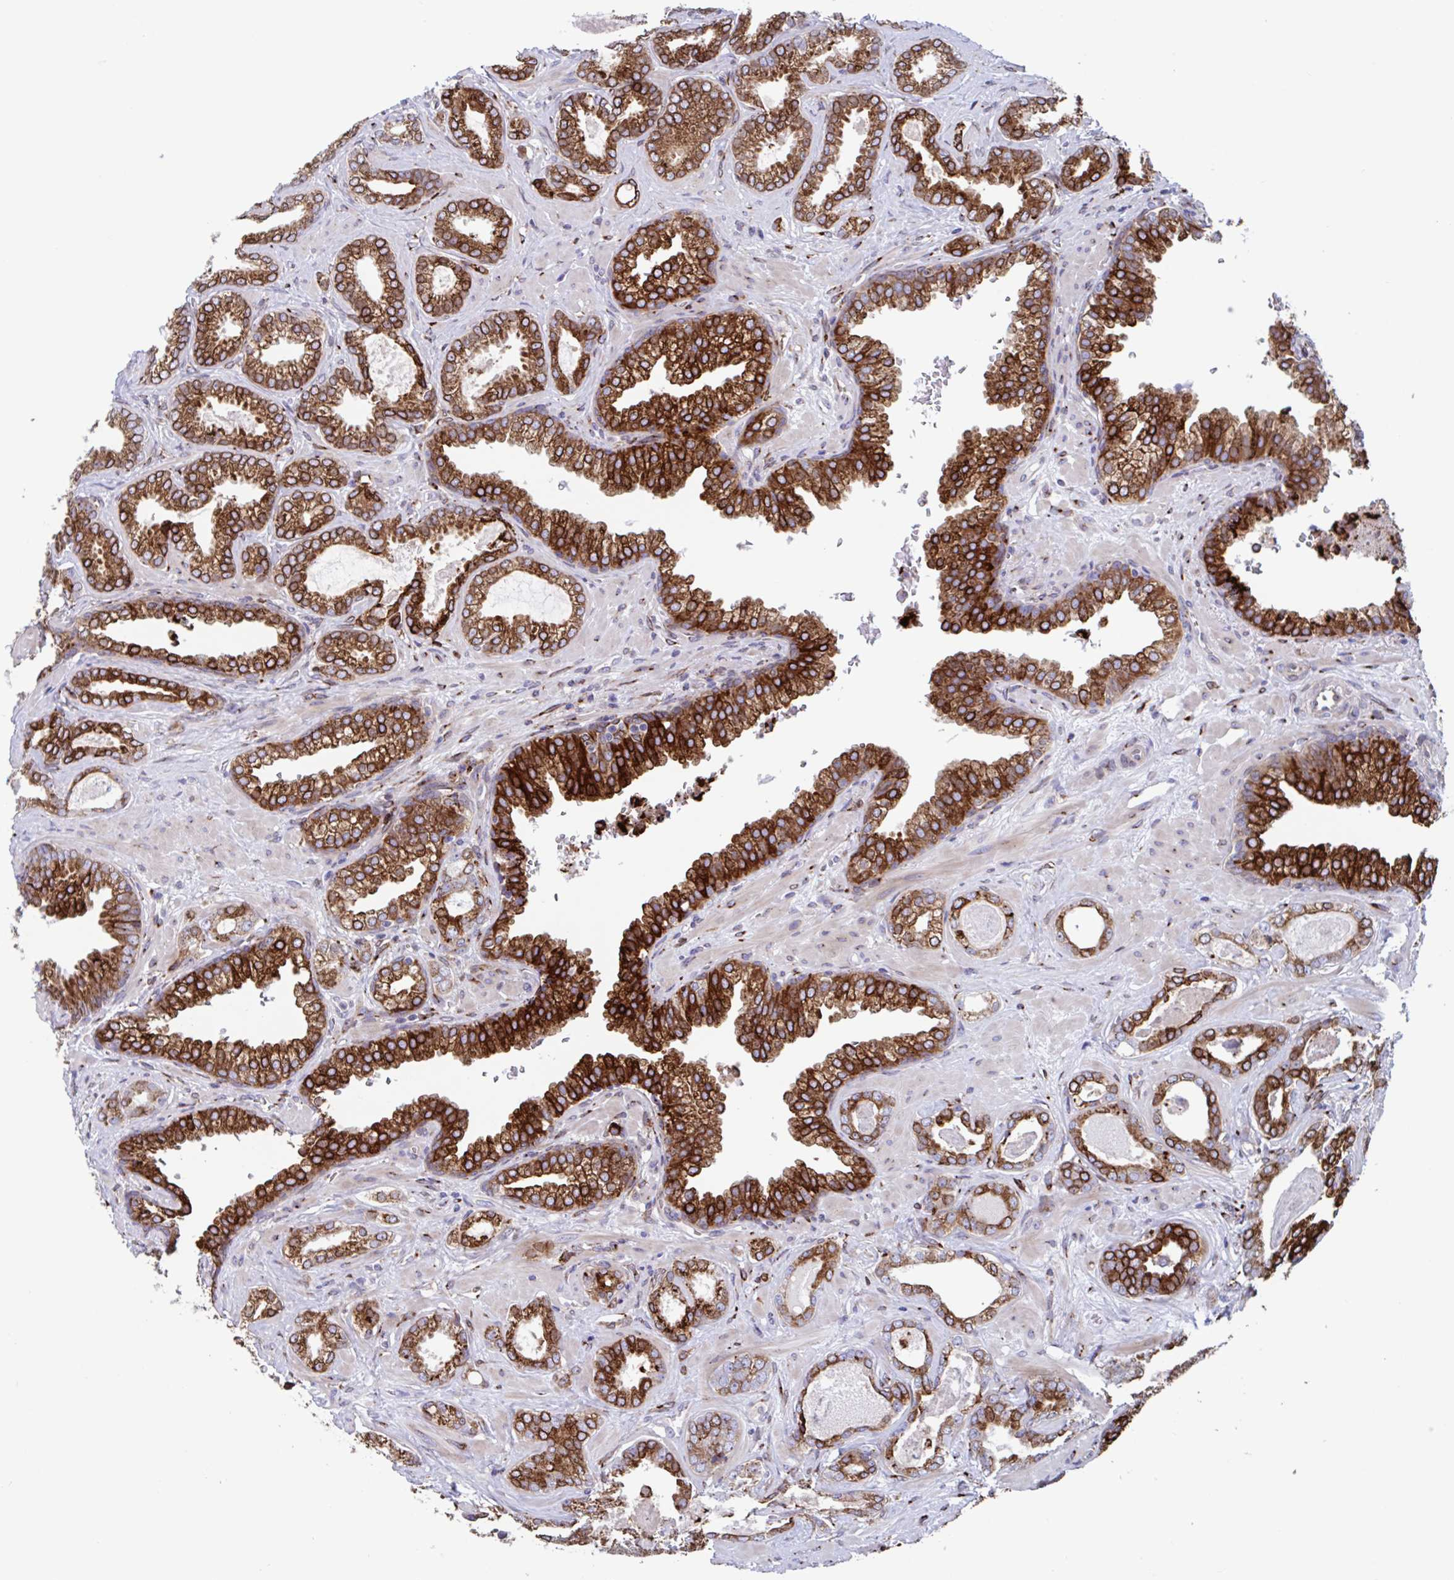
{"staining": {"intensity": "strong", "quantity": ">75%", "location": "cytoplasmic/membranous"}, "tissue": "prostate cancer", "cell_type": "Tumor cells", "image_type": "cancer", "snomed": [{"axis": "morphology", "description": "Adenocarcinoma, High grade"}, {"axis": "topography", "description": "Prostate"}], "caption": "High-magnification brightfield microscopy of prostate cancer (adenocarcinoma (high-grade)) stained with DAB (brown) and counterstained with hematoxylin (blue). tumor cells exhibit strong cytoplasmic/membranous staining is present in approximately>75% of cells.", "gene": "RFK", "patient": {"sex": "male", "age": 58}}